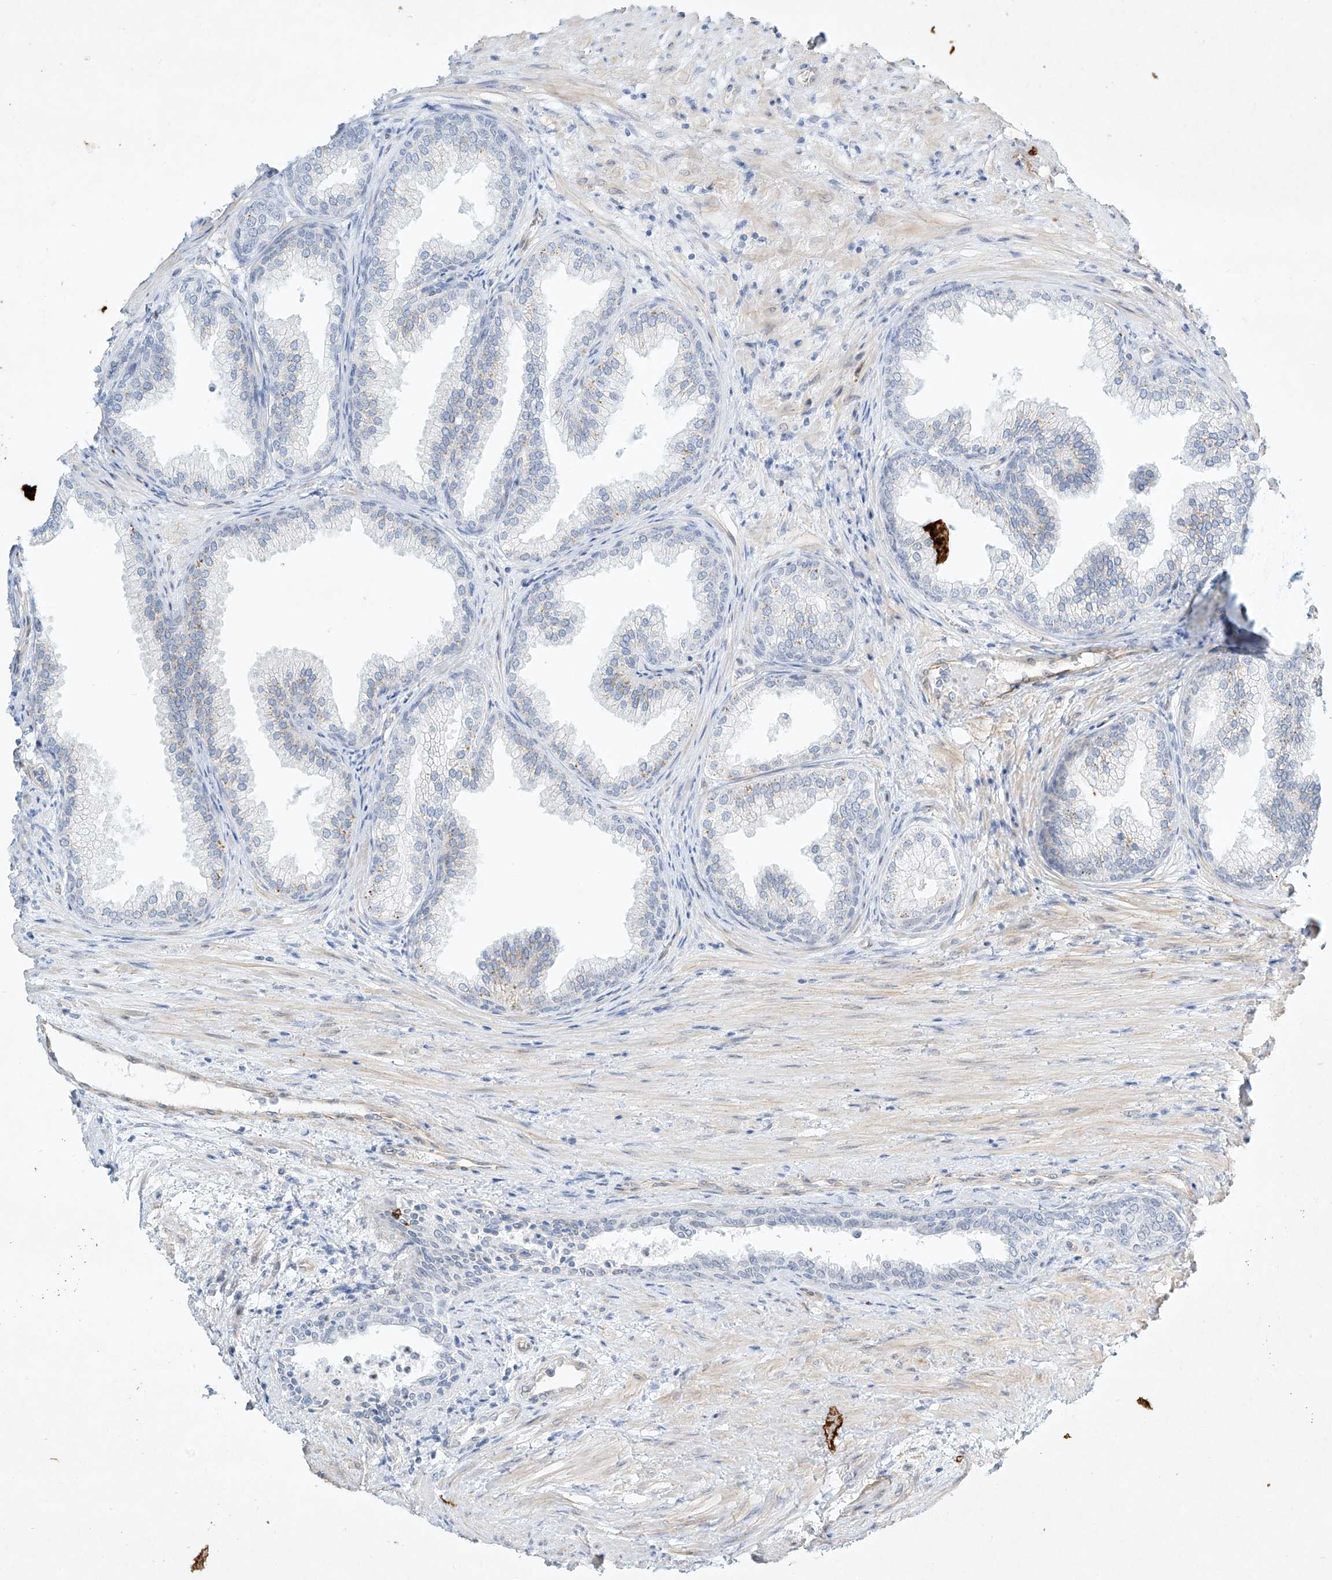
{"staining": {"intensity": "negative", "quantity": "none", "location": "none"}, "tissue": "prostate", "cell_type": "Glandular cells", "image_type": "normal", "snomed": [{"axis": "morphology", "description": "Normal tissue, NOS"}, {"axis": "topography", "description": "Prostate"}], "caption": "IHC photomicrograph of normal human prostate stained for a protein (brown), which shows no positivity in glandular cells.", "gene": "REEP2", "patient": {"sex": "male", "age": 76}}